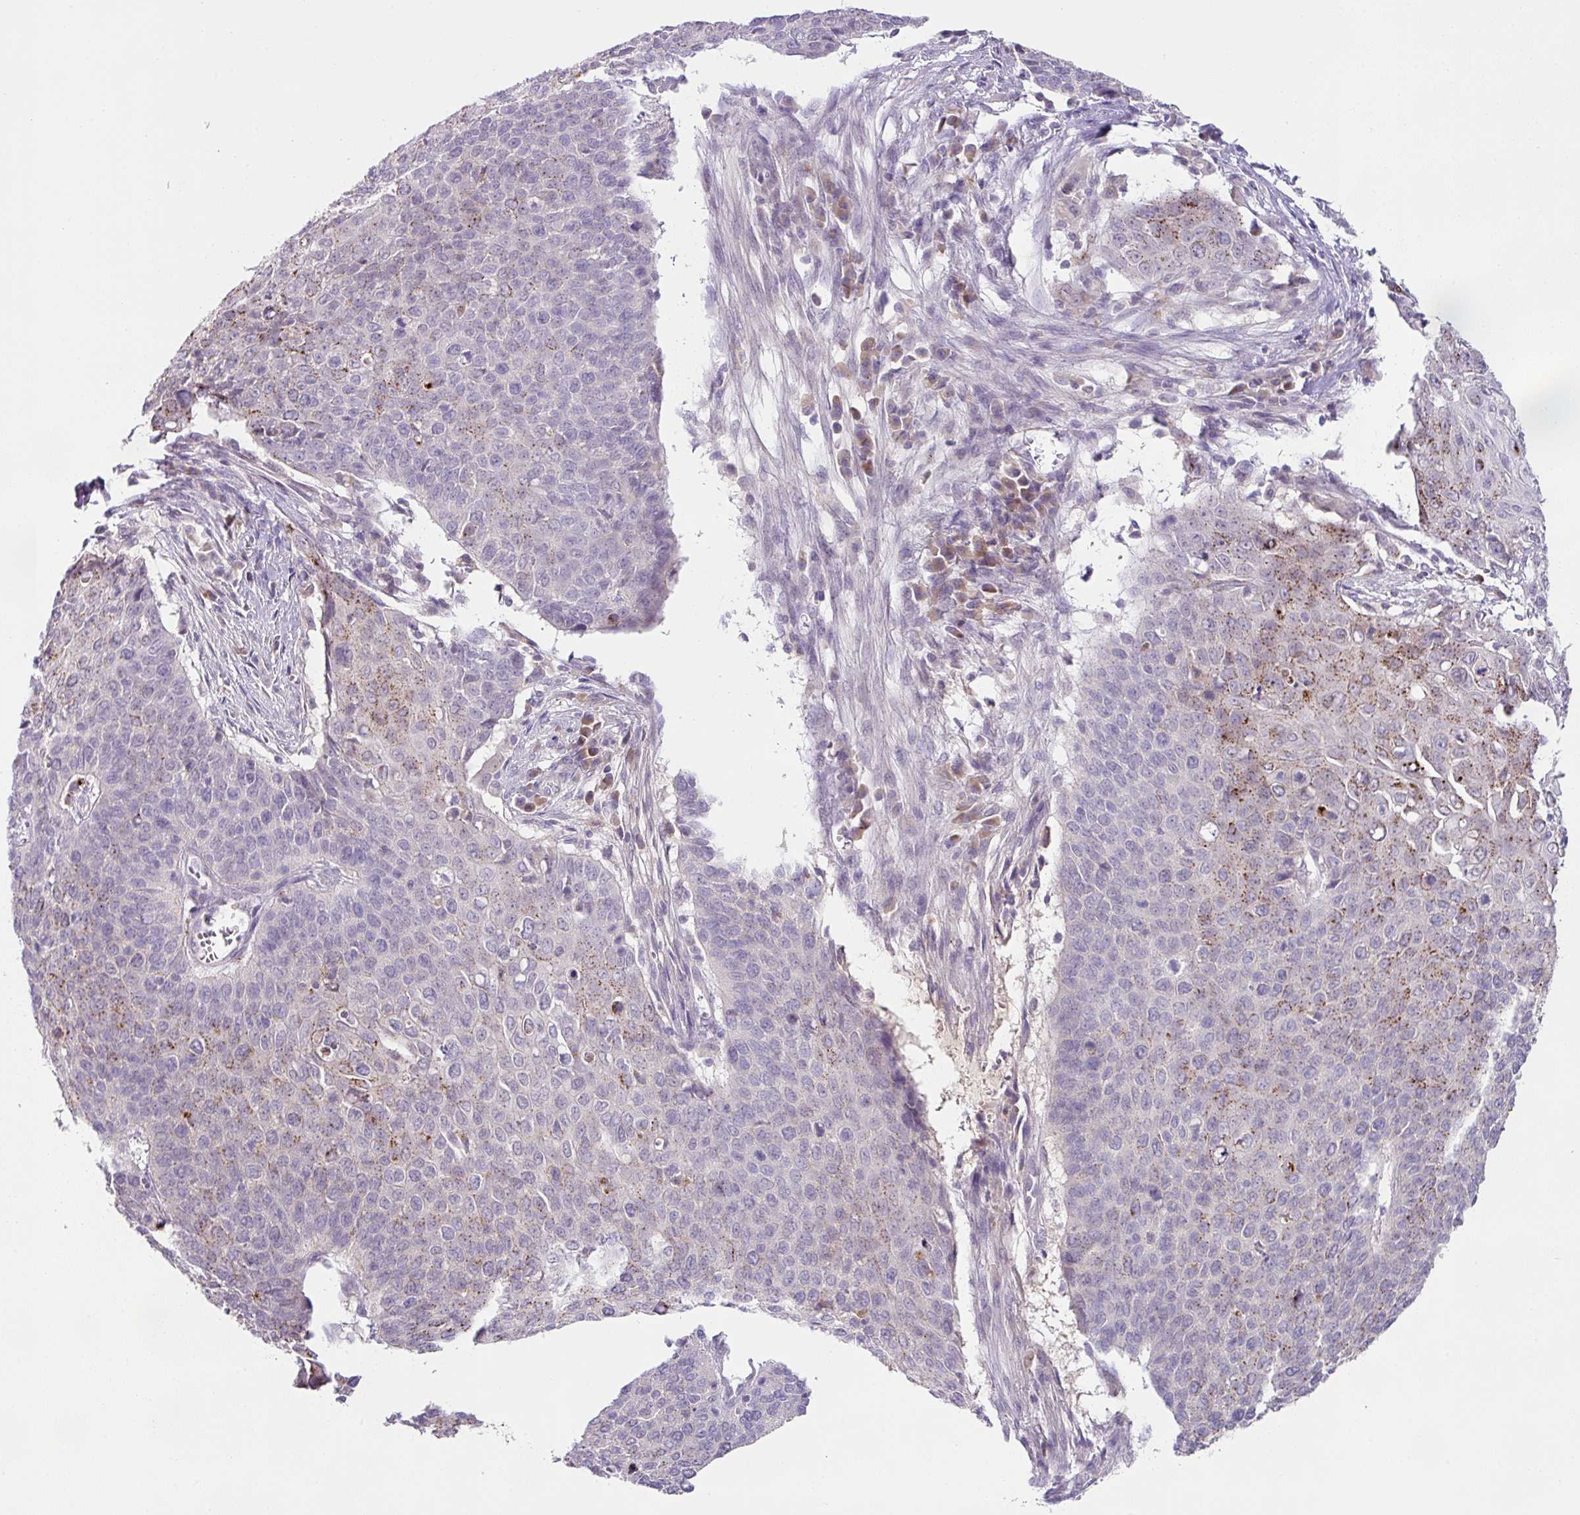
{"staining": {"intensity": "weak", "quantity": "<25%", "location": "cytoplasmic/membranous"}, "tissue": "cervical cancer", "cell_type": "Tumor cells", "image_type": "cancer", "snomed": [{"axis": "morphology", "description": "Squamous cell carcinoma, NOS"}, {"axis": "topography", "description": "Cervix"}], "caption": "DAB (3,3'-diaminobenzidine) immunohistochemical staining of squamous cell carcinoma (cervical) displays no significant positivity in tumor cells.", "gene": "PLEKHH3", "patient": {"sex": "female", "age": 39}}